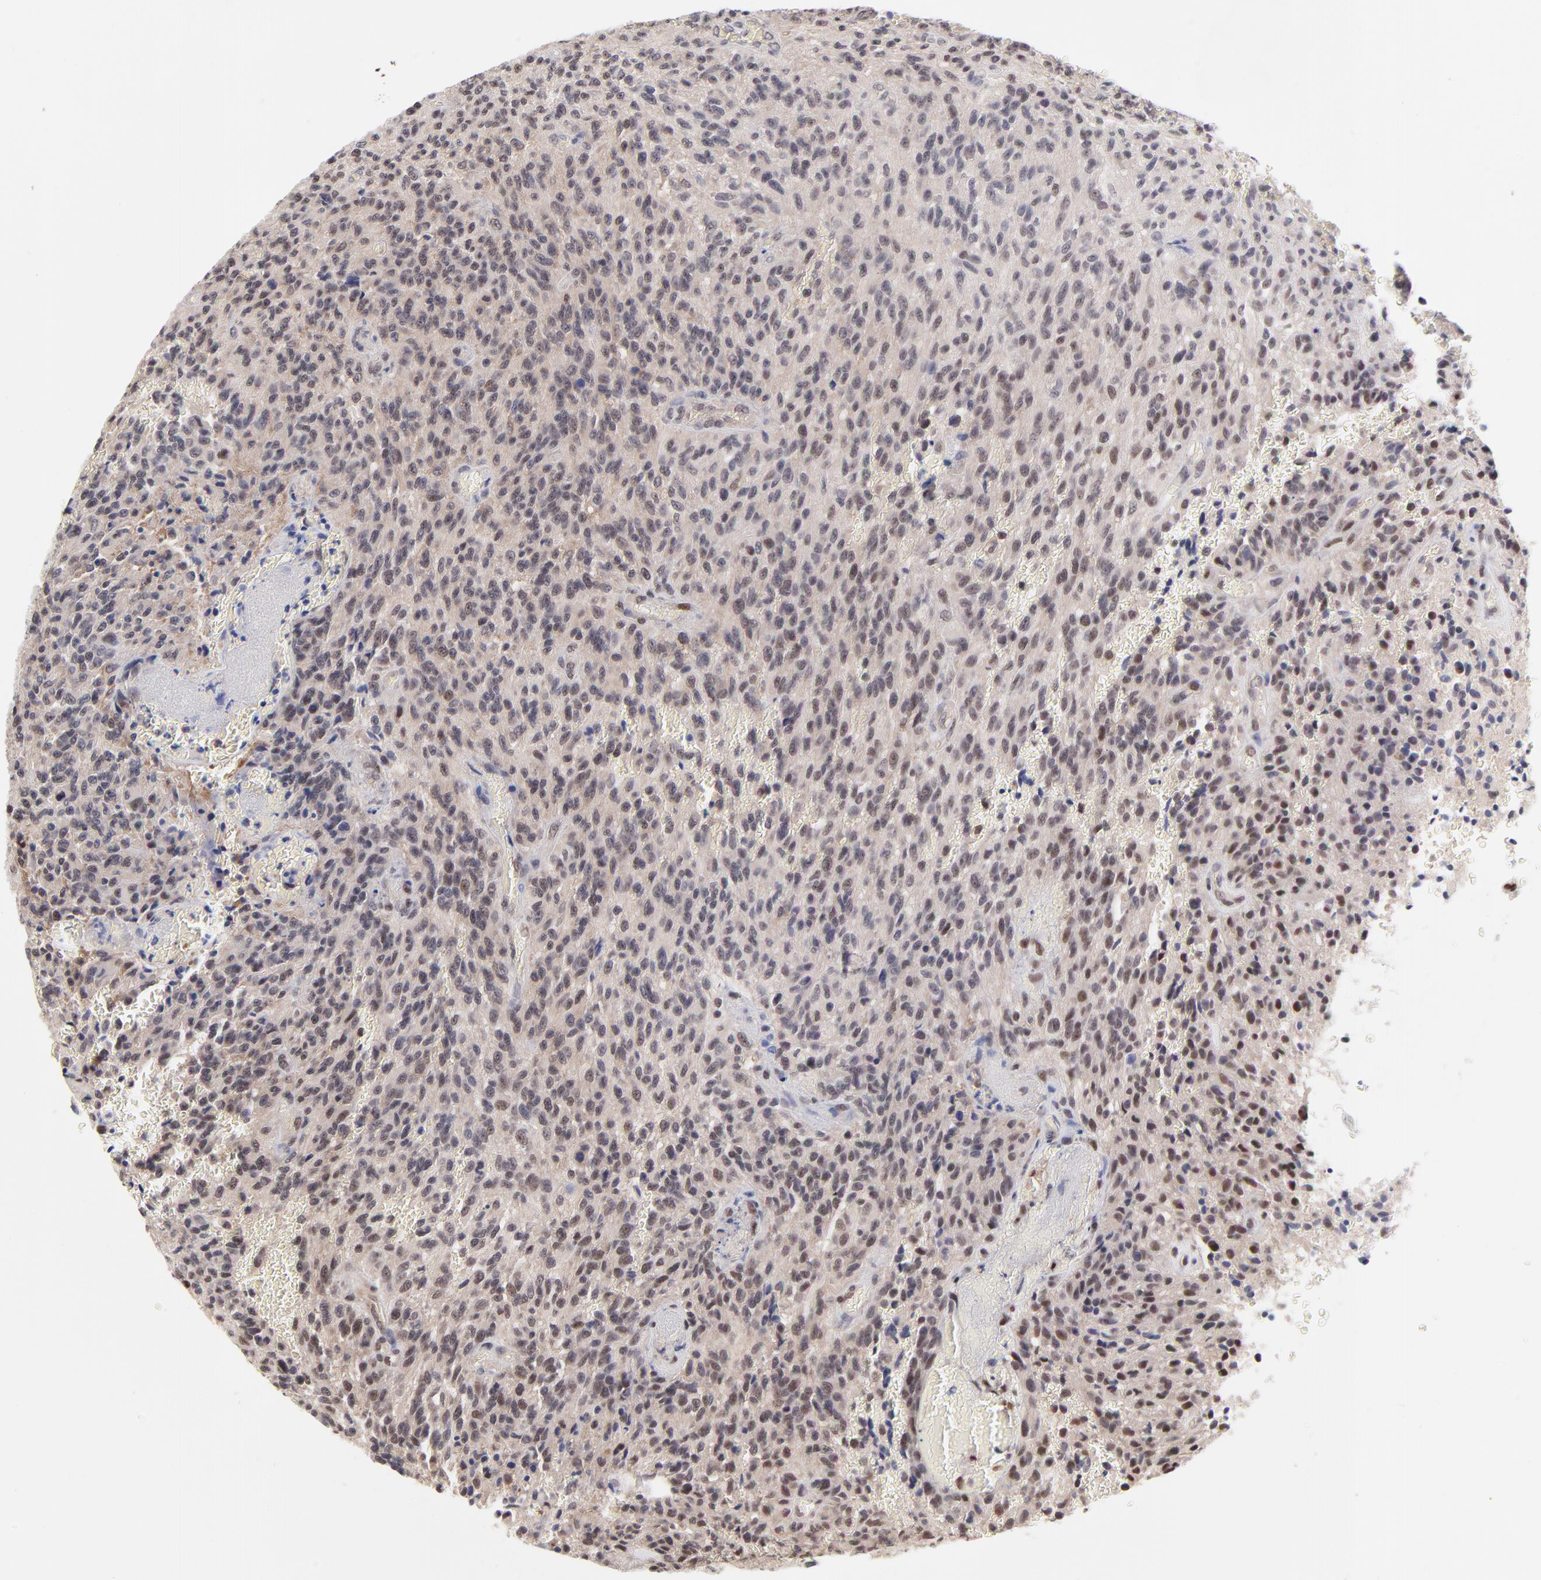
{"staining": {"intensity": "weak", "quantity": ">75%", "location": "cytoplasmic/membranous"}, "tissue": "glioma", "cell_type": "Tumor cells", "image_type": "cancer", "snomed": [{"axis": "morphology", "description": "Normal tissue, NOS"}, {"axis": "morphology", "description": "Glioma, malignant, High grade"}, {"axis": "topography", "description": "Cerebral cortex"}], "caption": "Protein analysis of glioma tissue demonstrates weak cytoplasmic/membranous expression in about >75% of tumor cells. The protein is stained brown, and the nuclei are stained in blue (DAB IHC with brightfield microscopy, high magnification).", "gene": "UBE2E3", "patient": {"sex": "male", "age": 56}}